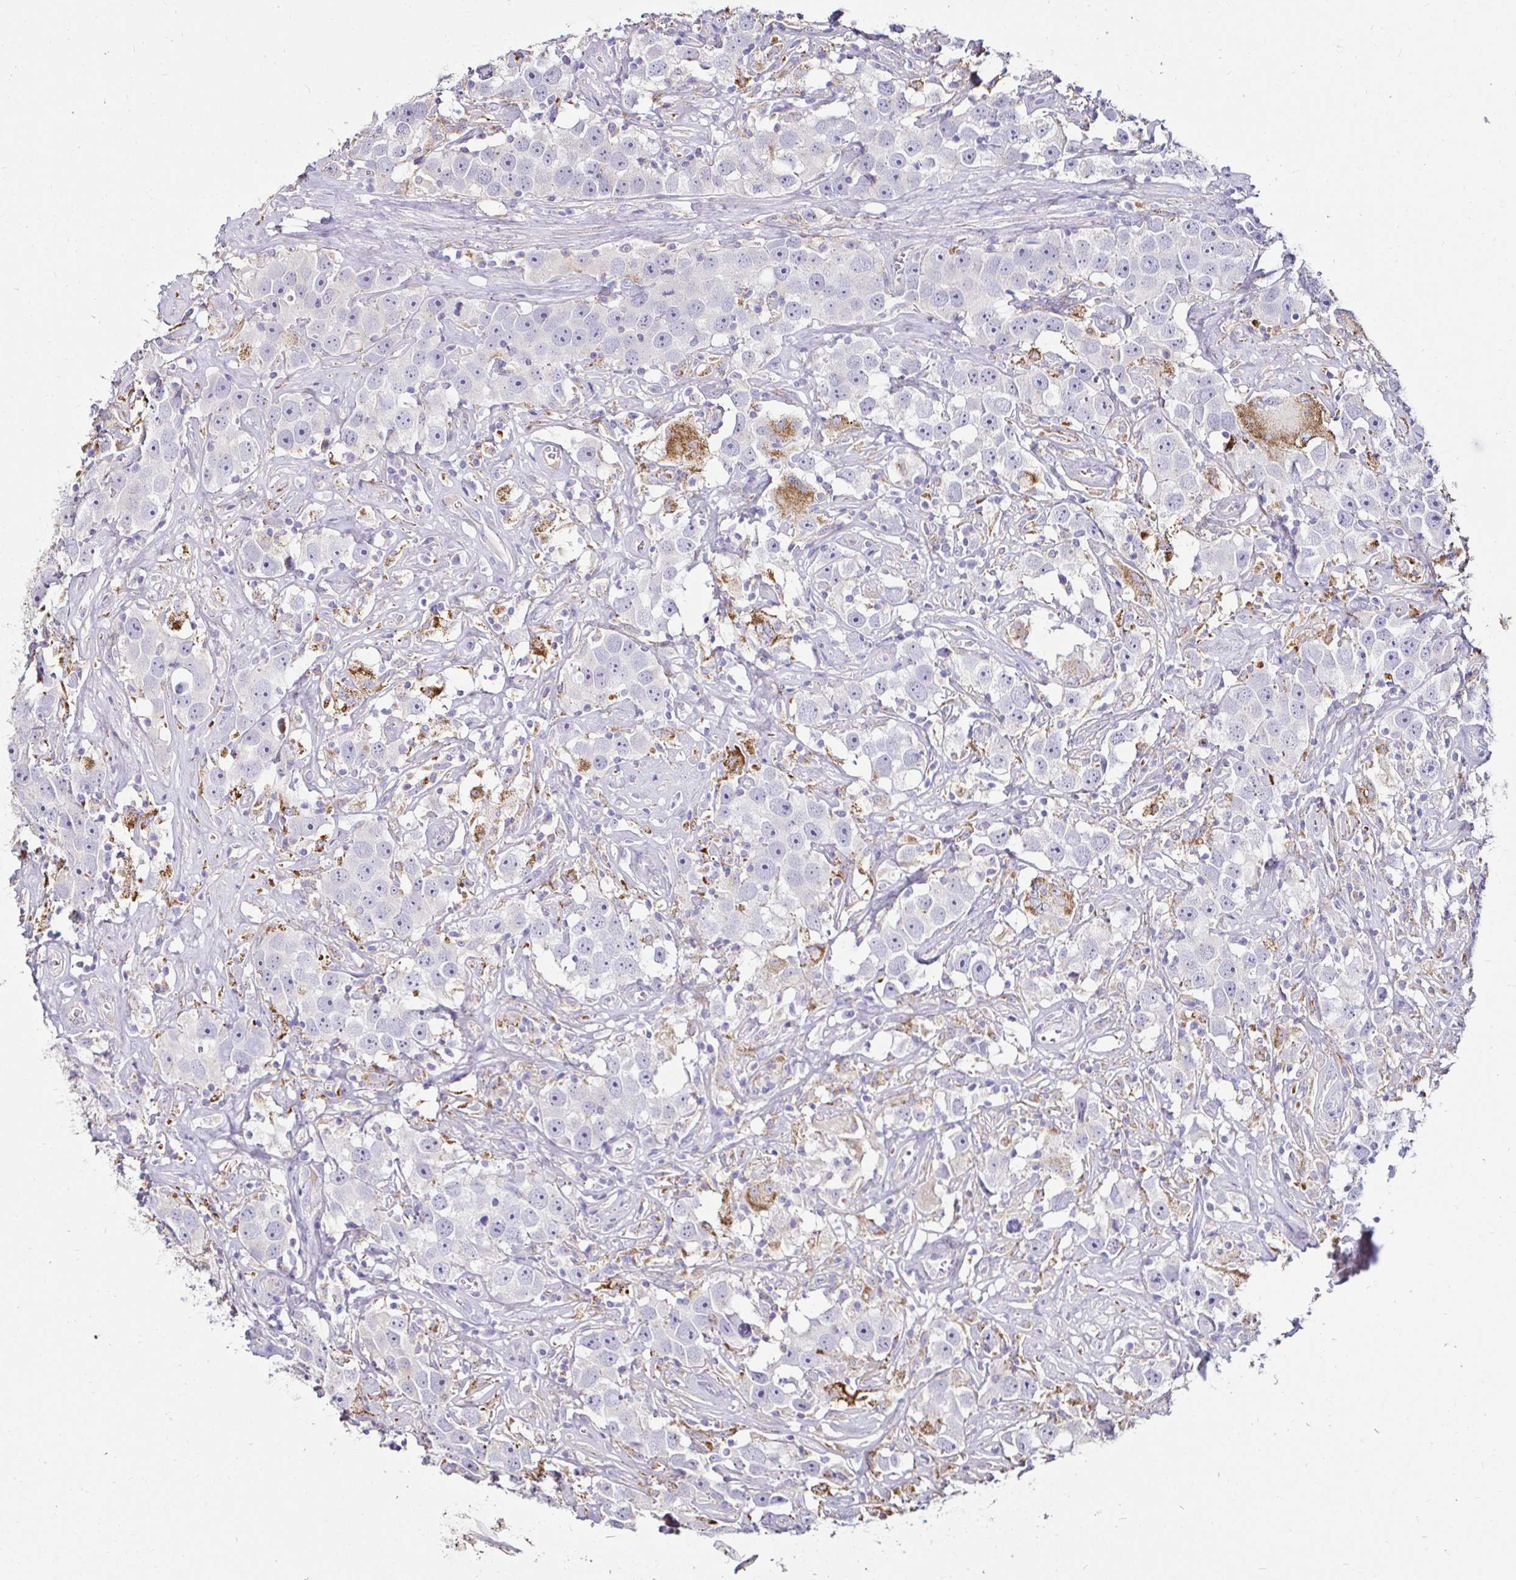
{"staining": {"intensity": "negative", "quantity": "none", "location": "none"}, "tissue": "testis cancer", "cell_type": "Tumor cells", "image_type": "cancer", "snomed": [{"axis": "morphology", "description": "Seminoma, NOS"}, {"axis": "topography", "description": "Testis"}], "caption": "A high-resolution histopathology image shows IHC staining of seminoma (testis), which demonstrates no significant expression in tumor cells.", "gene": "GALNS", "patient": {"sex": "male", "age": 49}}